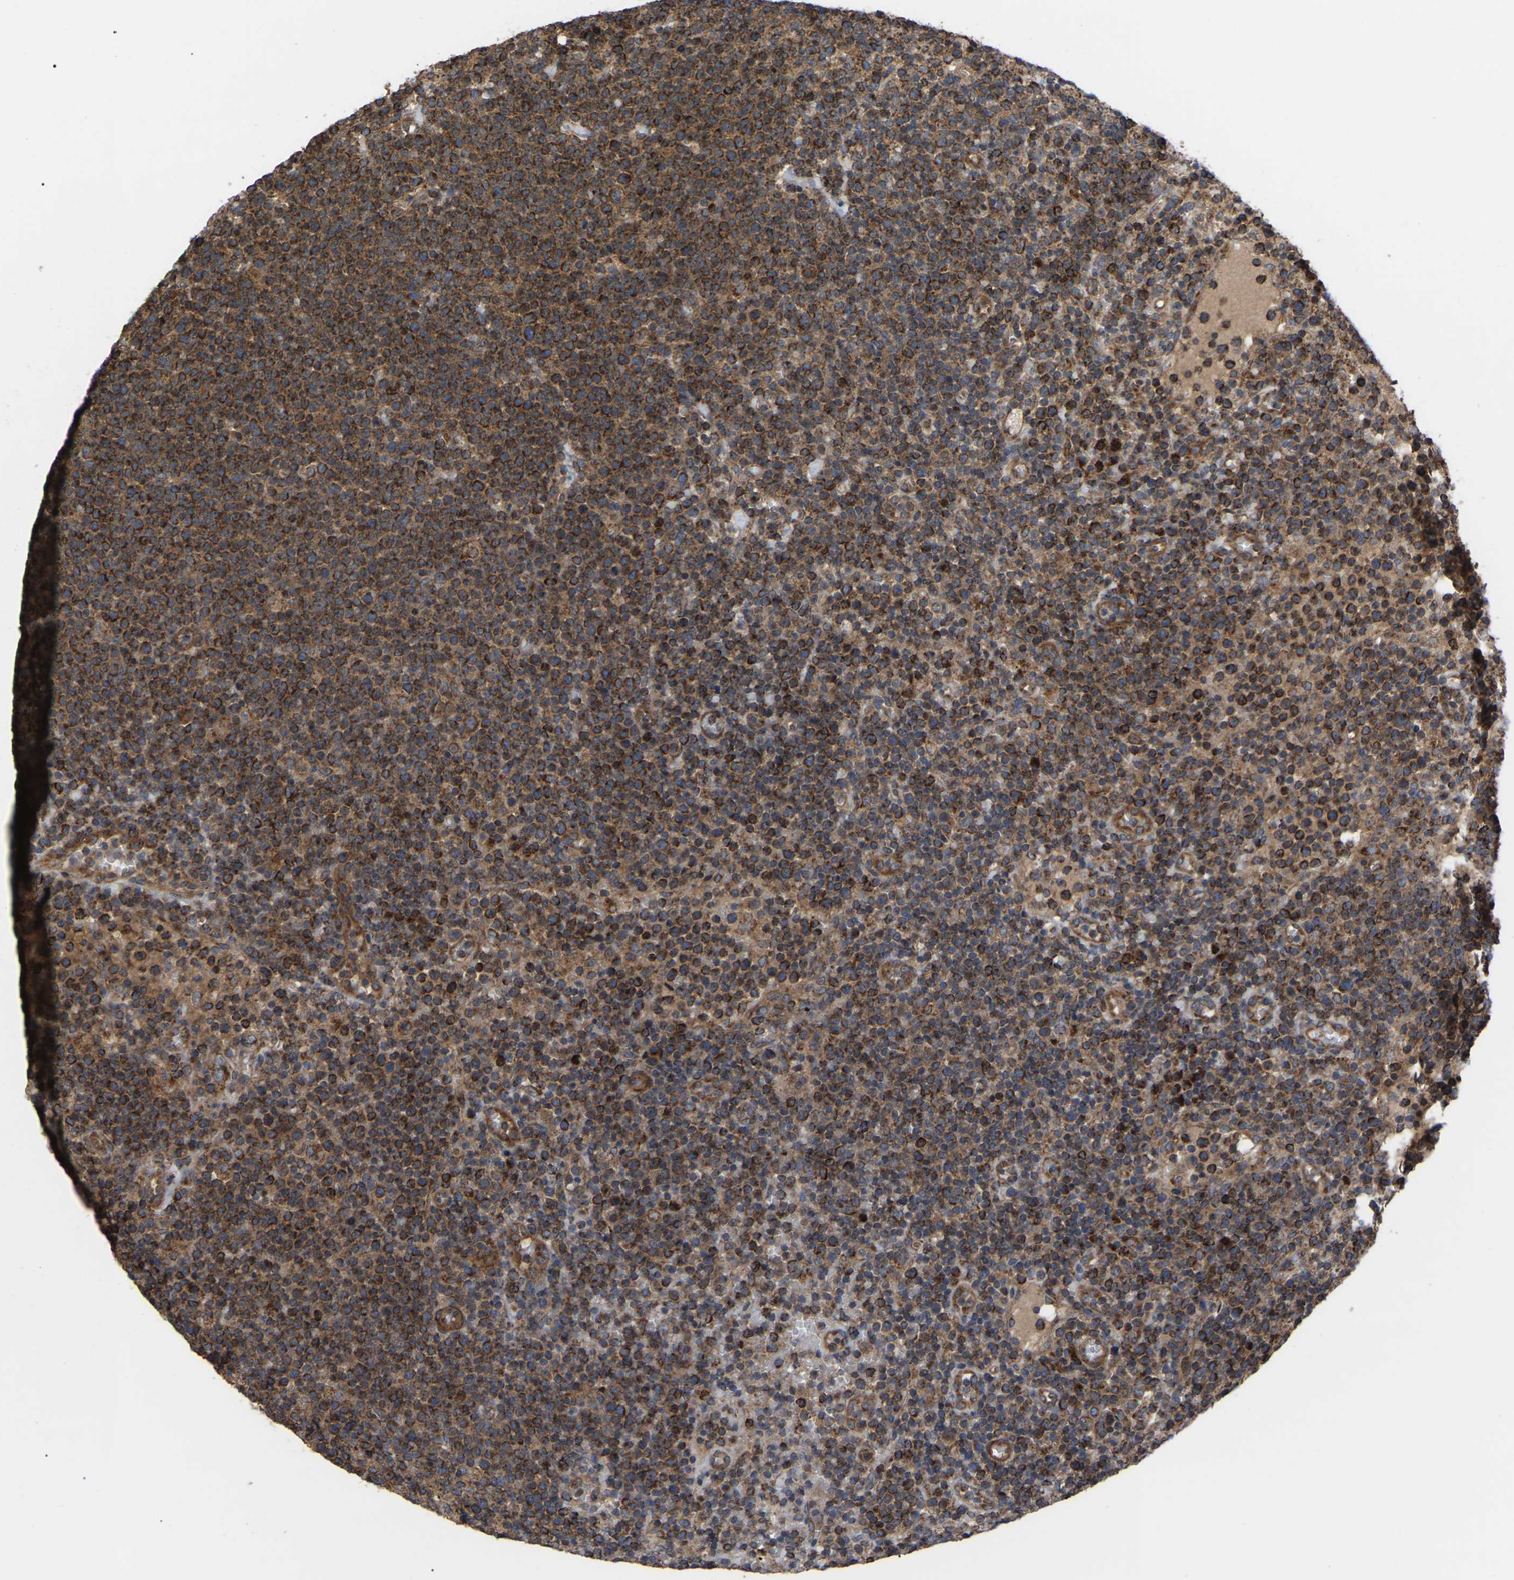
{"staining": {"intensity": "strong", "quantity": ">75%", "location": "cytoplasmic/membranous"}, "tissue": "lymphoma", "cell_type": "Tumor cells", "image_type": "cancer", "snomed": [{"axis": "morphology", "description": "Malignant lymphoma, non-Hodgkin's type, High grade"}, {"axis": "topography", "description": "Lymph node"}], "caption": "Strong cytoplasmic/membranous protein expression is present in approximately >75% of tumor cells in lymphoma. Using DAB (3,3'-diaminobenzidine) (brown) and hematoxylin (blue) stains, captured at high magnification using brightfield microscopy.", "gene": "GCC1", "patient": {"sex": "male", "age": 61}}